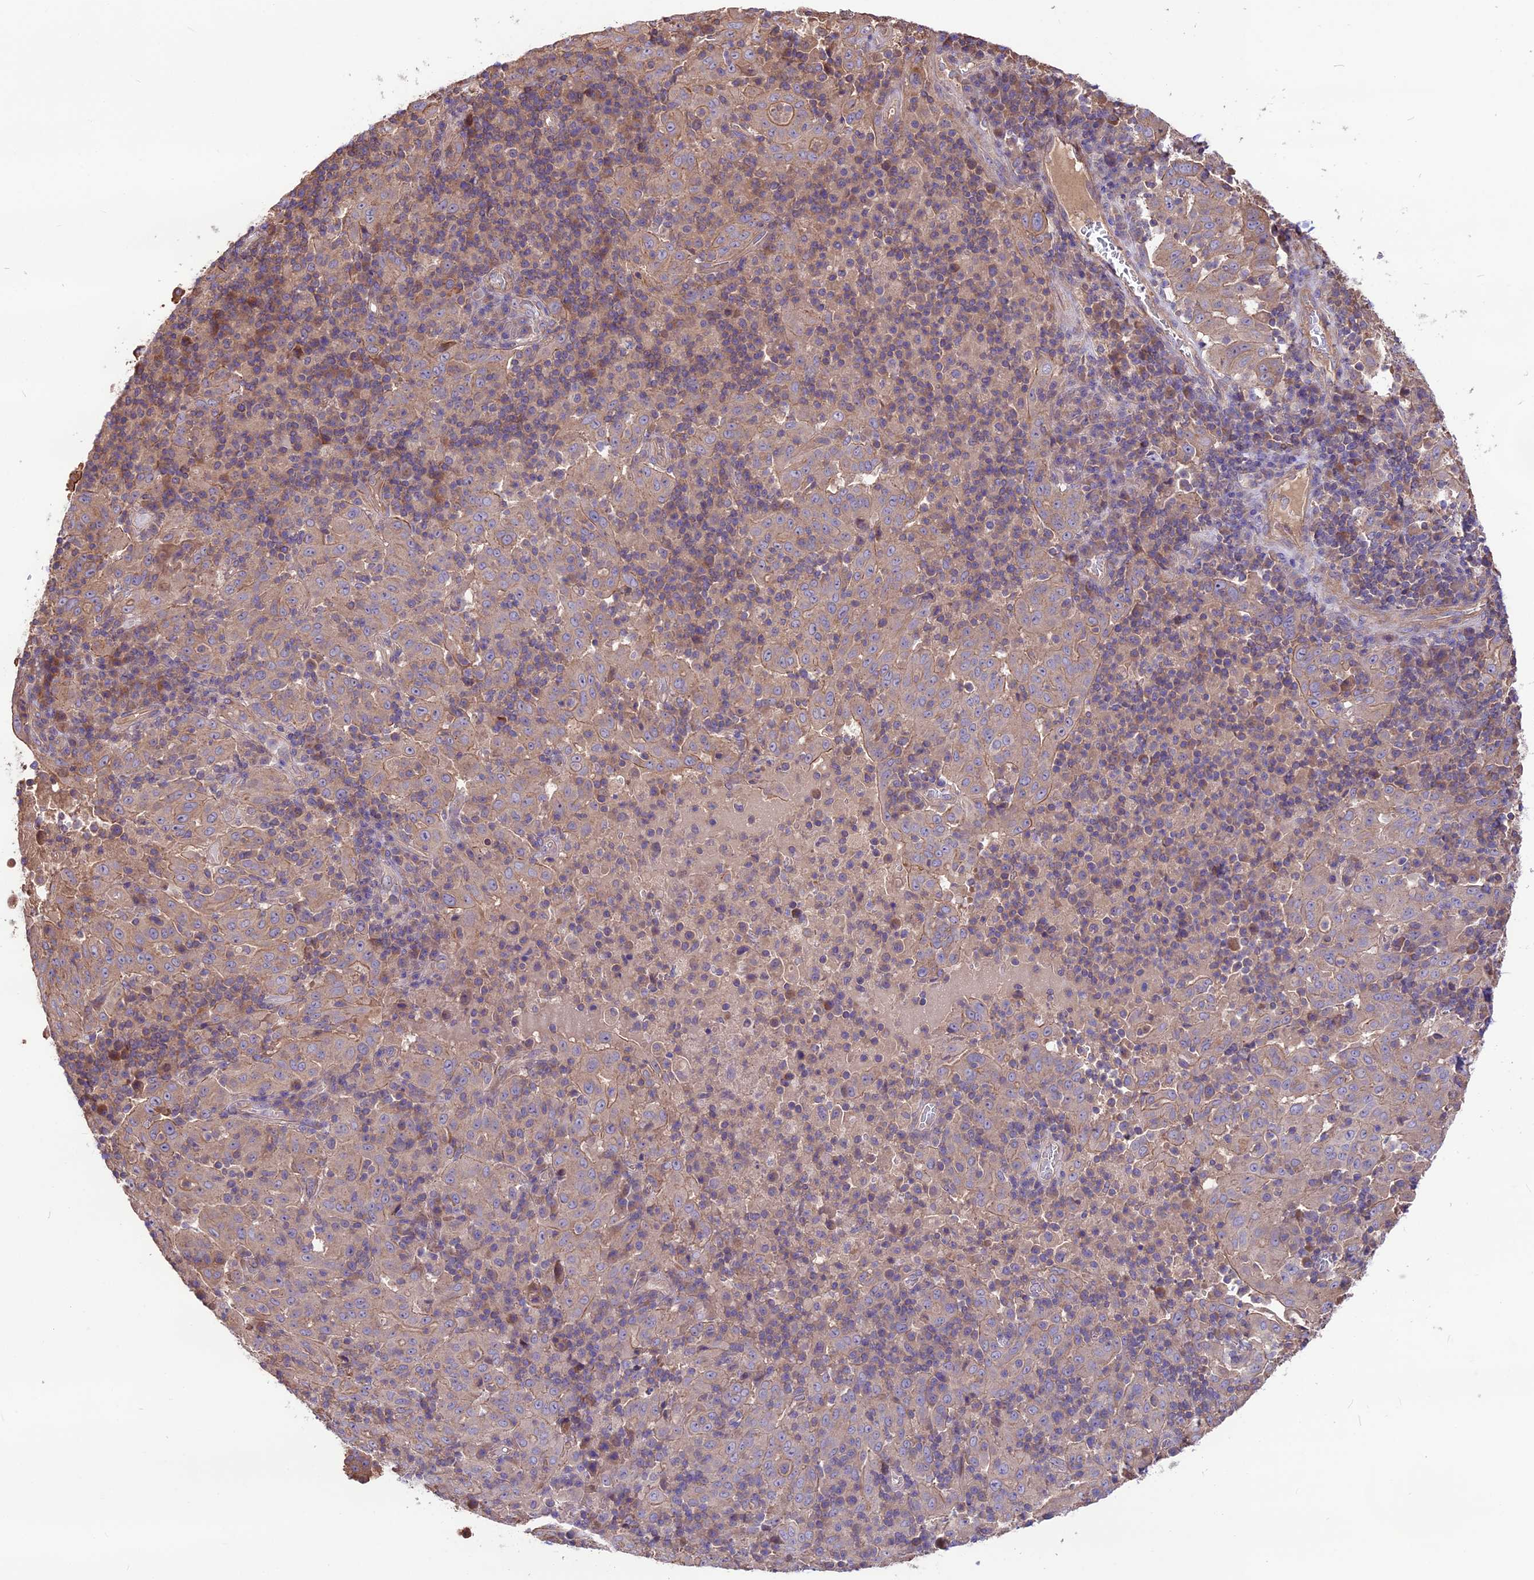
{"staining": {"intensity": "moderate", "quantity": "25%-75%", "location": "cytoplasmic/membranous"}, "tissue": "pancreatic cancer", "cell_type": "Tumor cells", "image_type": "cancer", "snomed": [{"axis": "morphology", "description": "Adenocarcinoma, NOS"}, {"axis": "topography", "description": "Pancreas"}], "caption": "There is medium levels of moderate cytoplasmic/membranous expression in tumor cells of pancreatic cancer (adenocarcinoma), as demonstrated by immunohistochemical staining (brown color).", "gene": "ANO3", "patient": {"sex": "male", "age": 63}}